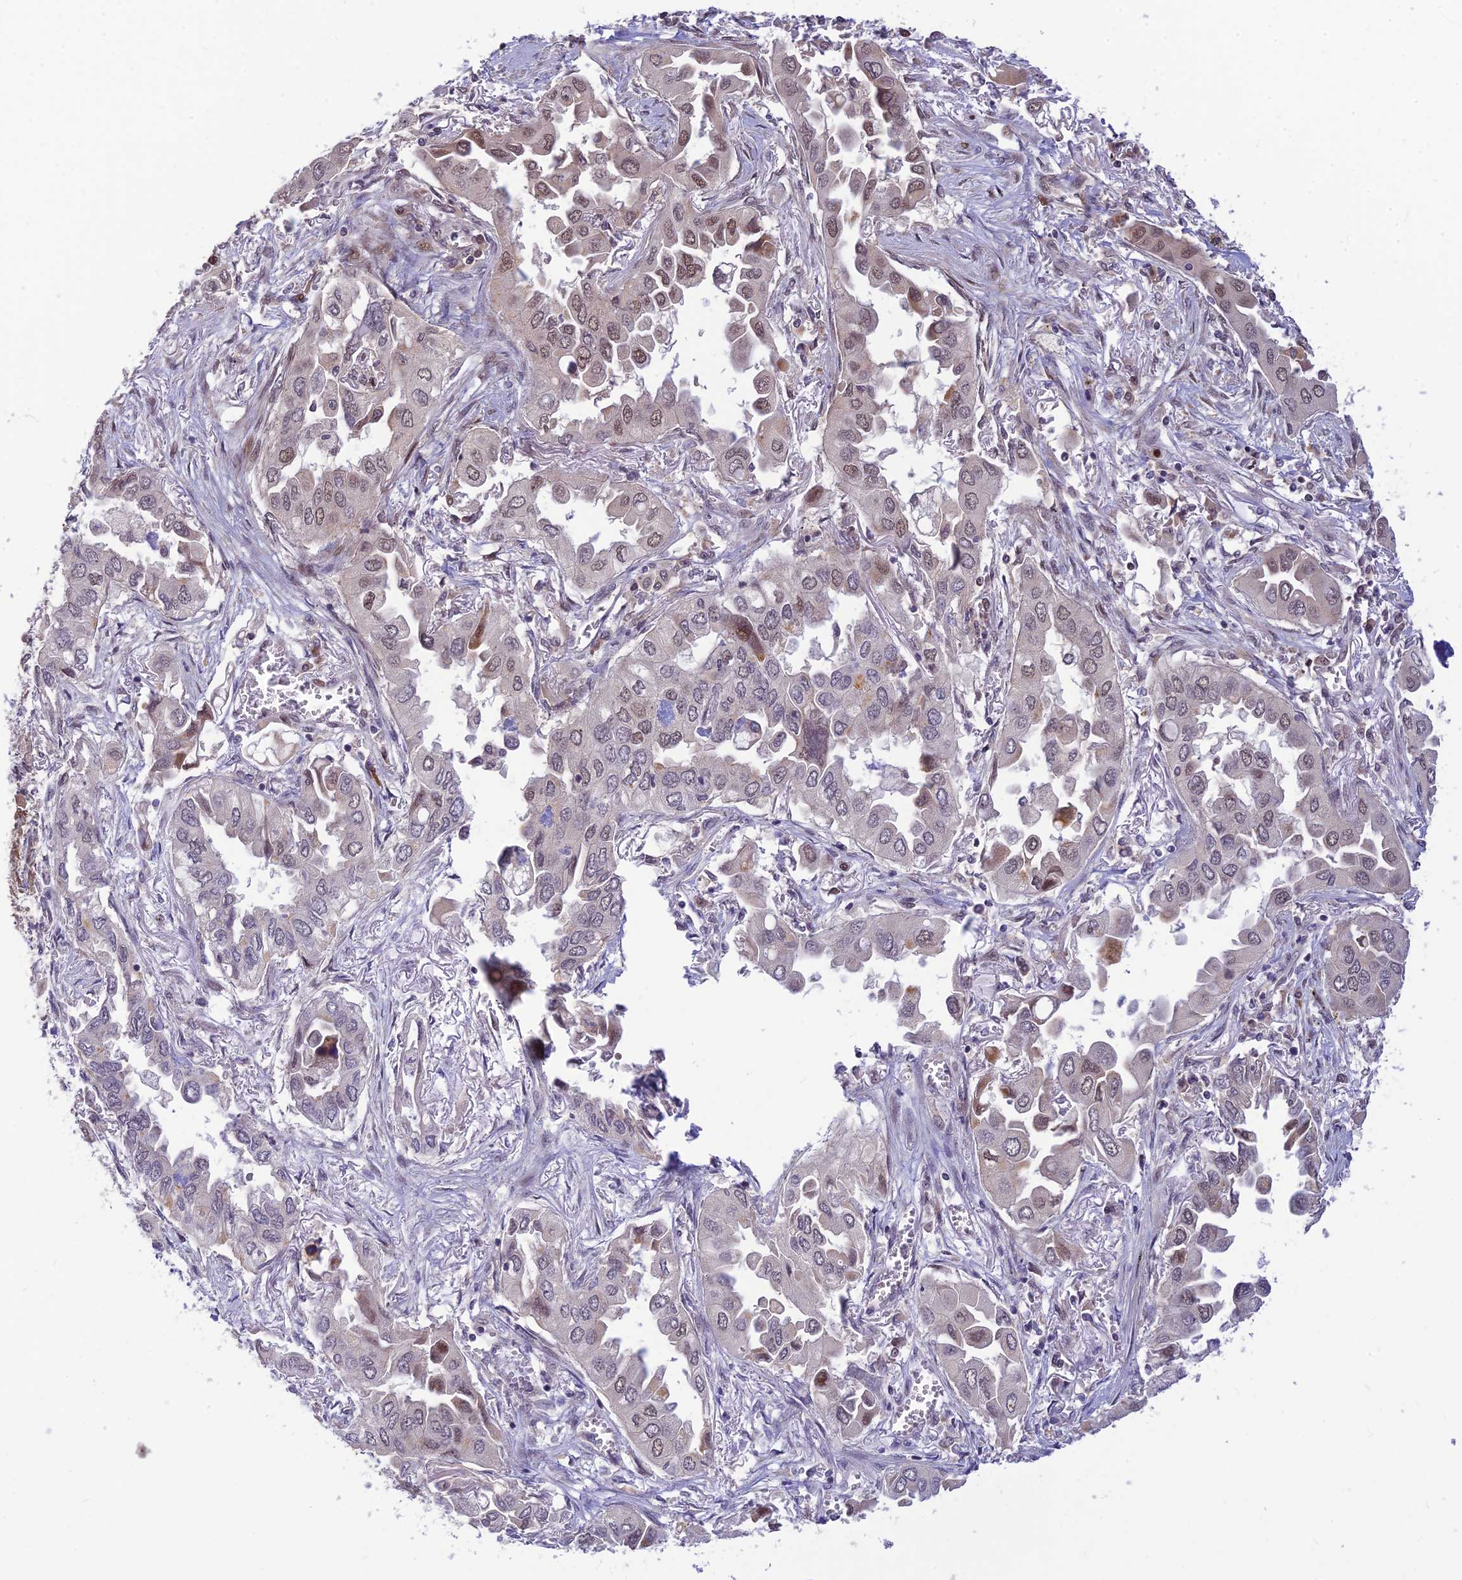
{"staining": {"intensity": "moderate", "quantity": "<25%", "location": "nuclear"}, "tissue": "lung cancer", "cell_type": "Tumor cells", "image_type": "cancer", "snomed": [{"axis": "morphology", "description": "Adenocarcinoma, NOS"}, {"axis": "topography", "description": "Lung"}], "caption": "Immunohistochemistry (IHC) of adenocarcinoma (lung) reveals low levels of moderate nuclear expression in approximately <25% of tumor cells.", "gene": "ASPDH", "patient": {"sex": "female", "age": 76}}